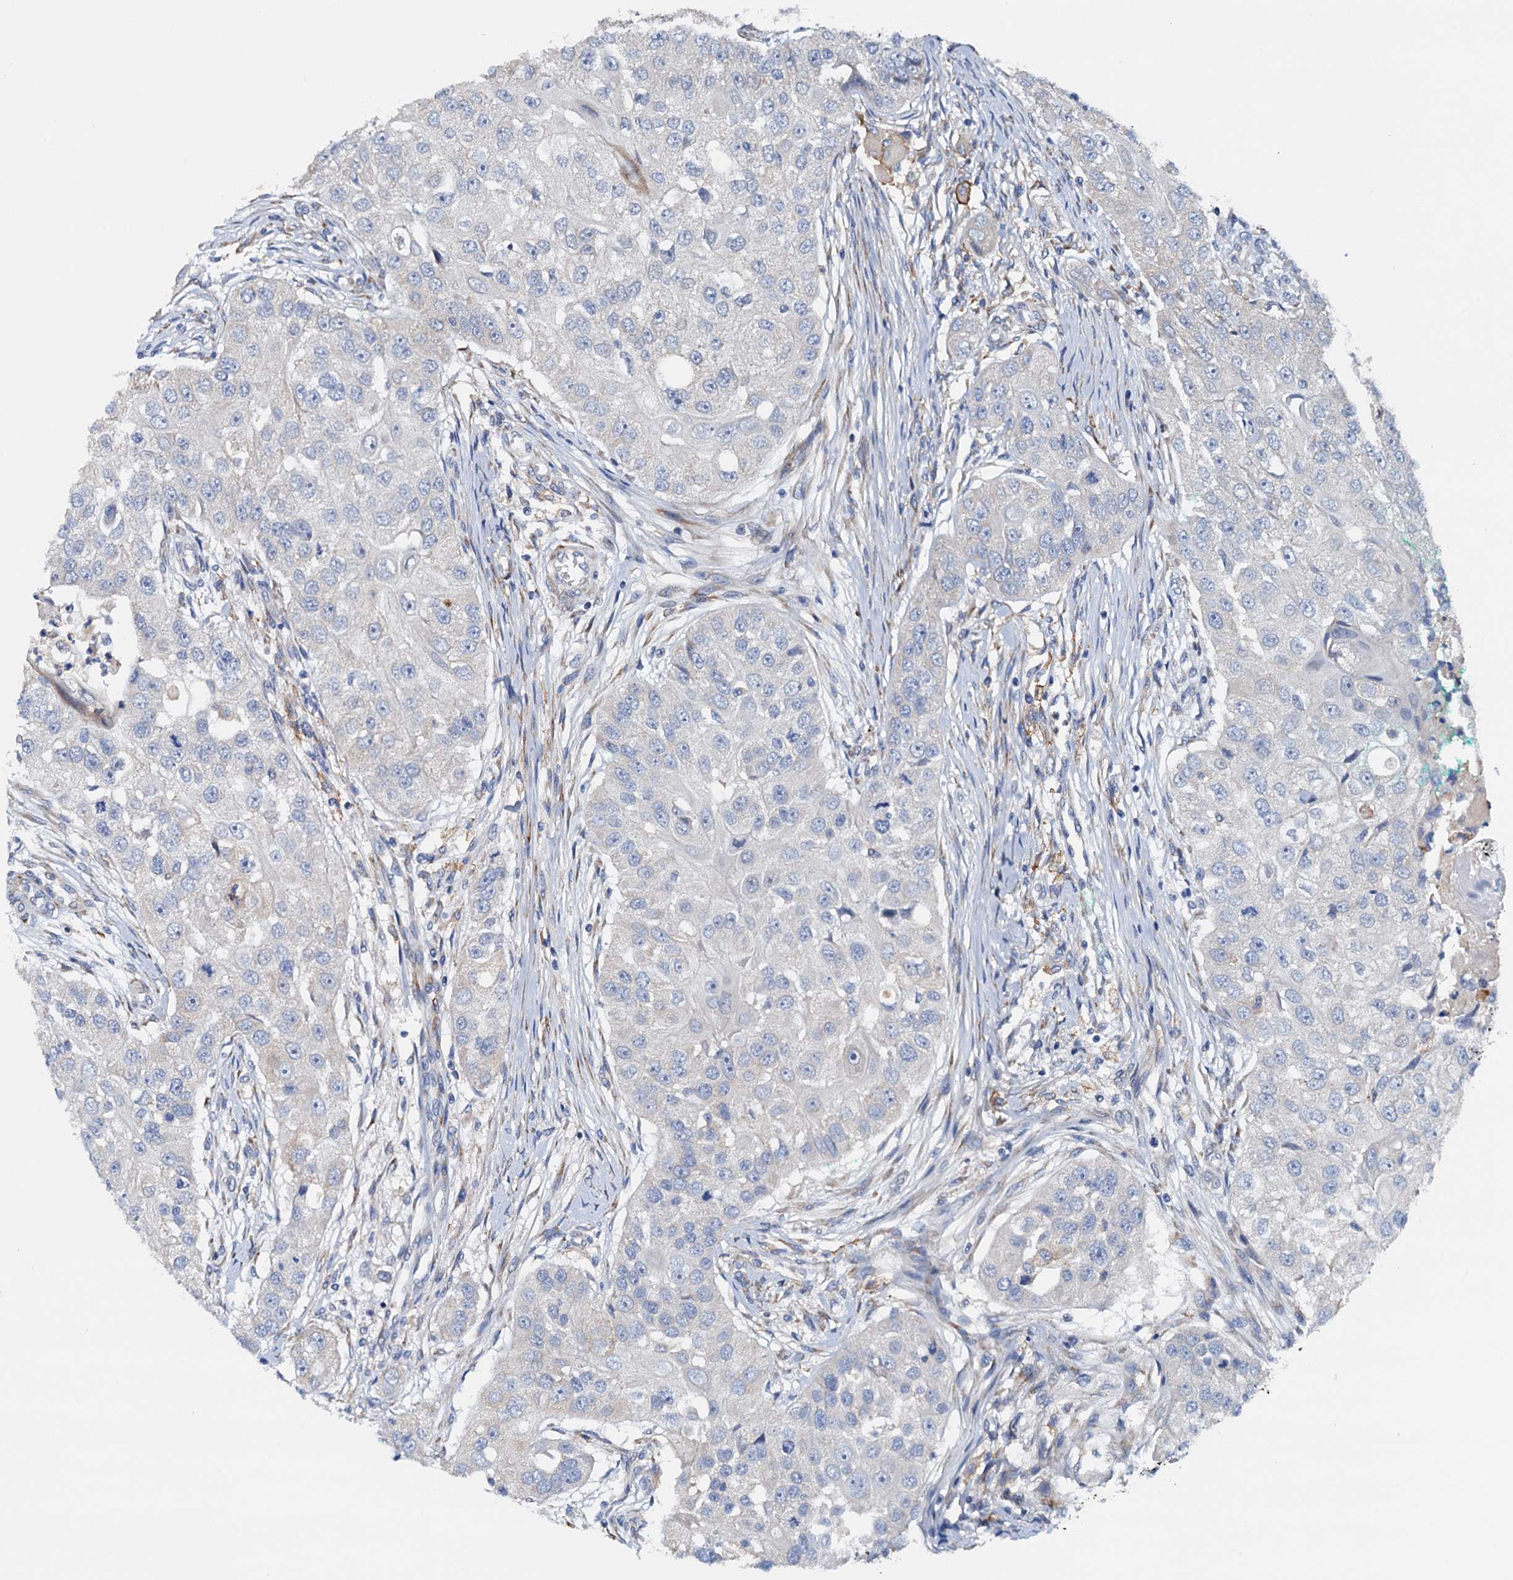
{"staining": {"intensity": "negative", "quantity": "none", "location": "none"}, "tissue": "head and neck cancer", "cell_type": "Tumor cells", "image_type": "cancer", "snomed": [{"axis": "morphology", "description": "Normal tissue, NOS"}, {"axis": "morphology", "description": "Squamous cell carcinoma, NOS"}, {"axis": "topography", "description": "Skeletal muscle"}, {"axis": "topography", "description": "Head-Neck"}], "caption": "High magnification brightfield microscopy of squamous cell carcinoma (head and neck) stained with DAB (brown) and counterstained with hematoxylin (blue): tumor cells show no significant positivity.", "gene": "RASSF9", "patient": {"sex": "male", "age": 51}}